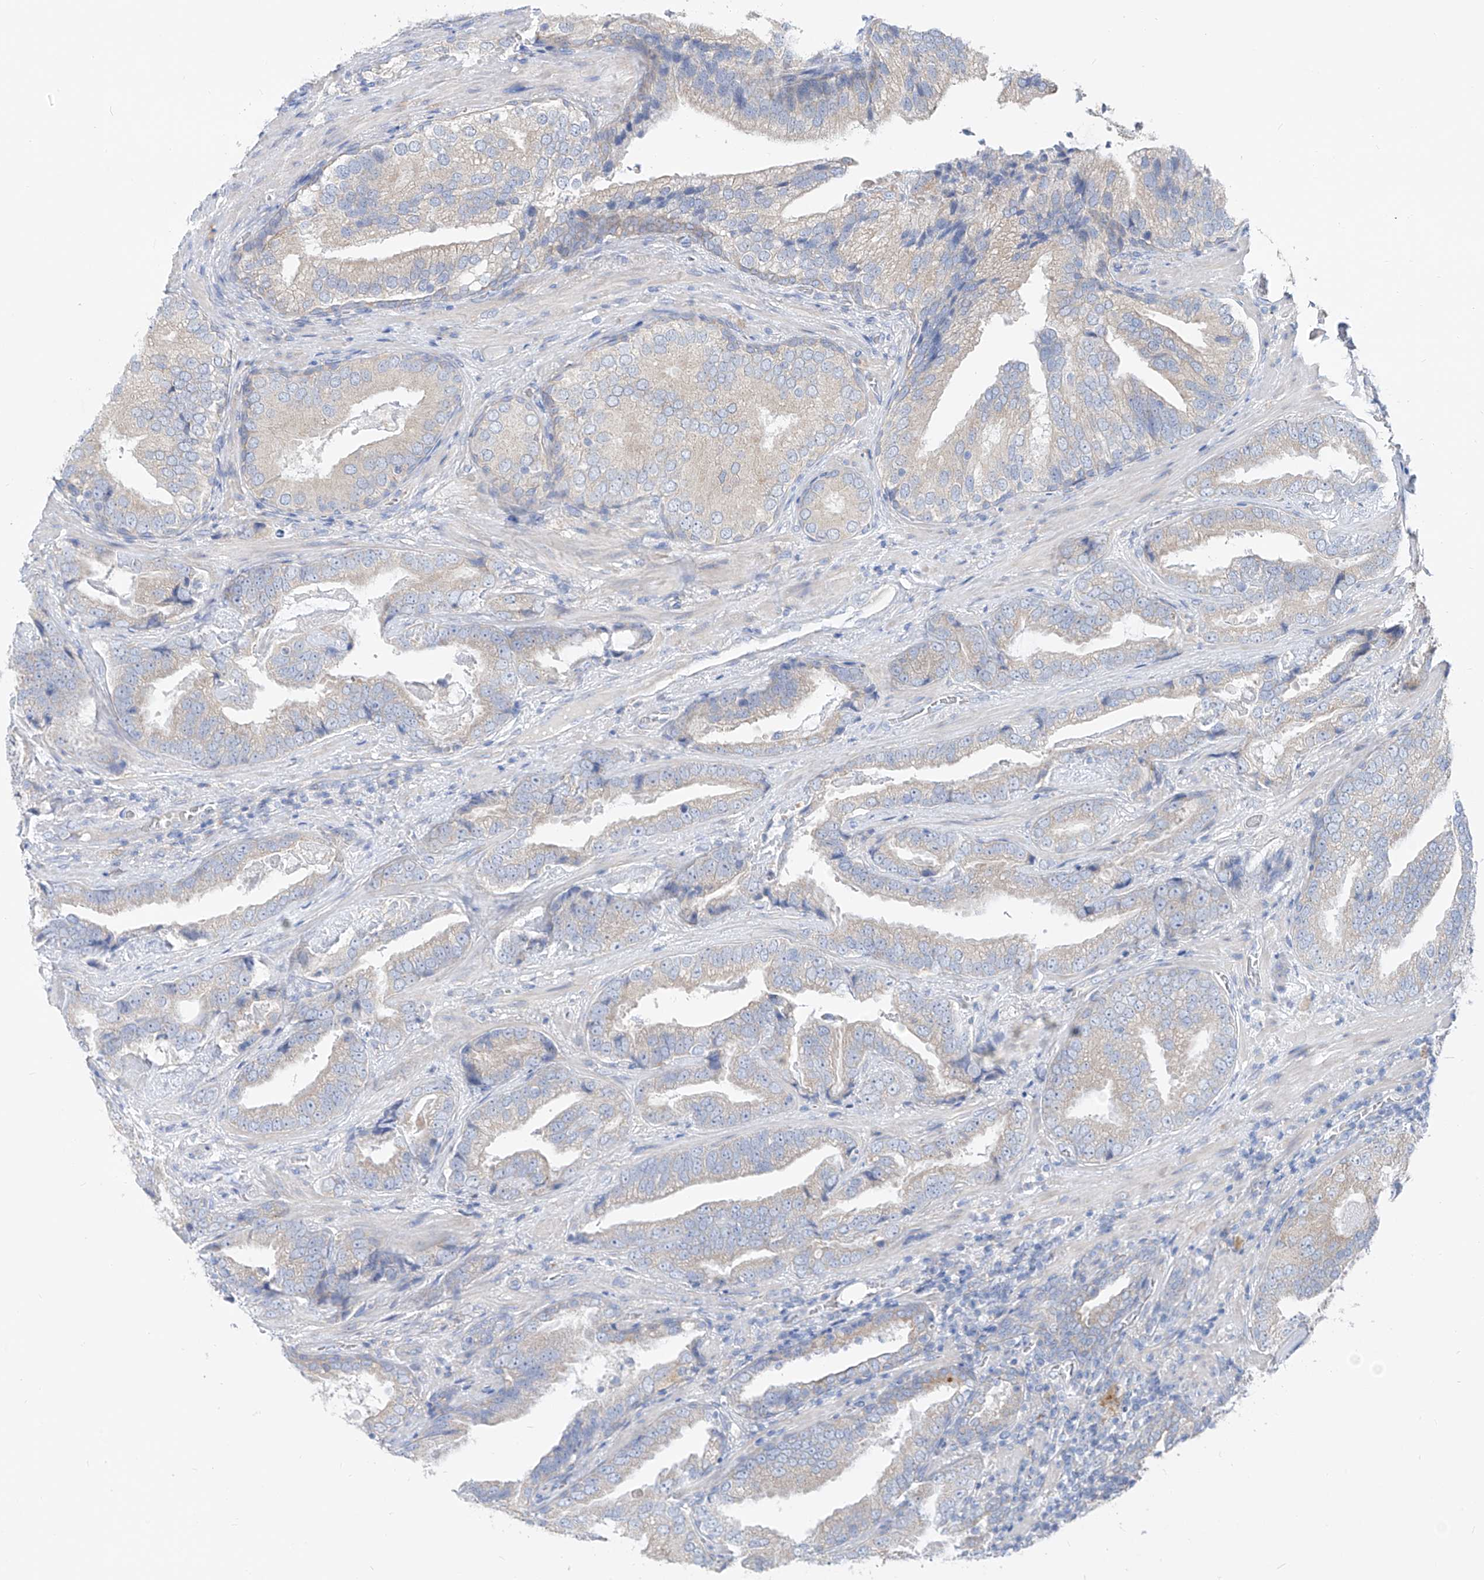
{"staining": {"intensity": "negative", "quantity": "none", "location": "none"}, "tissue": "prostate cancer", "cell_type": "Tumor cells", "image_type": "cancer", "snomed": [{"axis": "morphology", "description": "Adenocarcinoma, Low grade"}, {"axis": "topography", "description": "Prostate"}], "caption": "Tumor cells show no significant protein staining in prostate cancer. Brightfield microscopy of IHC stained with DAB (3,3'-diaminobenzidine) (brown) and hematoxylin (blue), captured at high magnification.", "gene": "UFL1", "patient": {"sex": "male", "age": 67}}